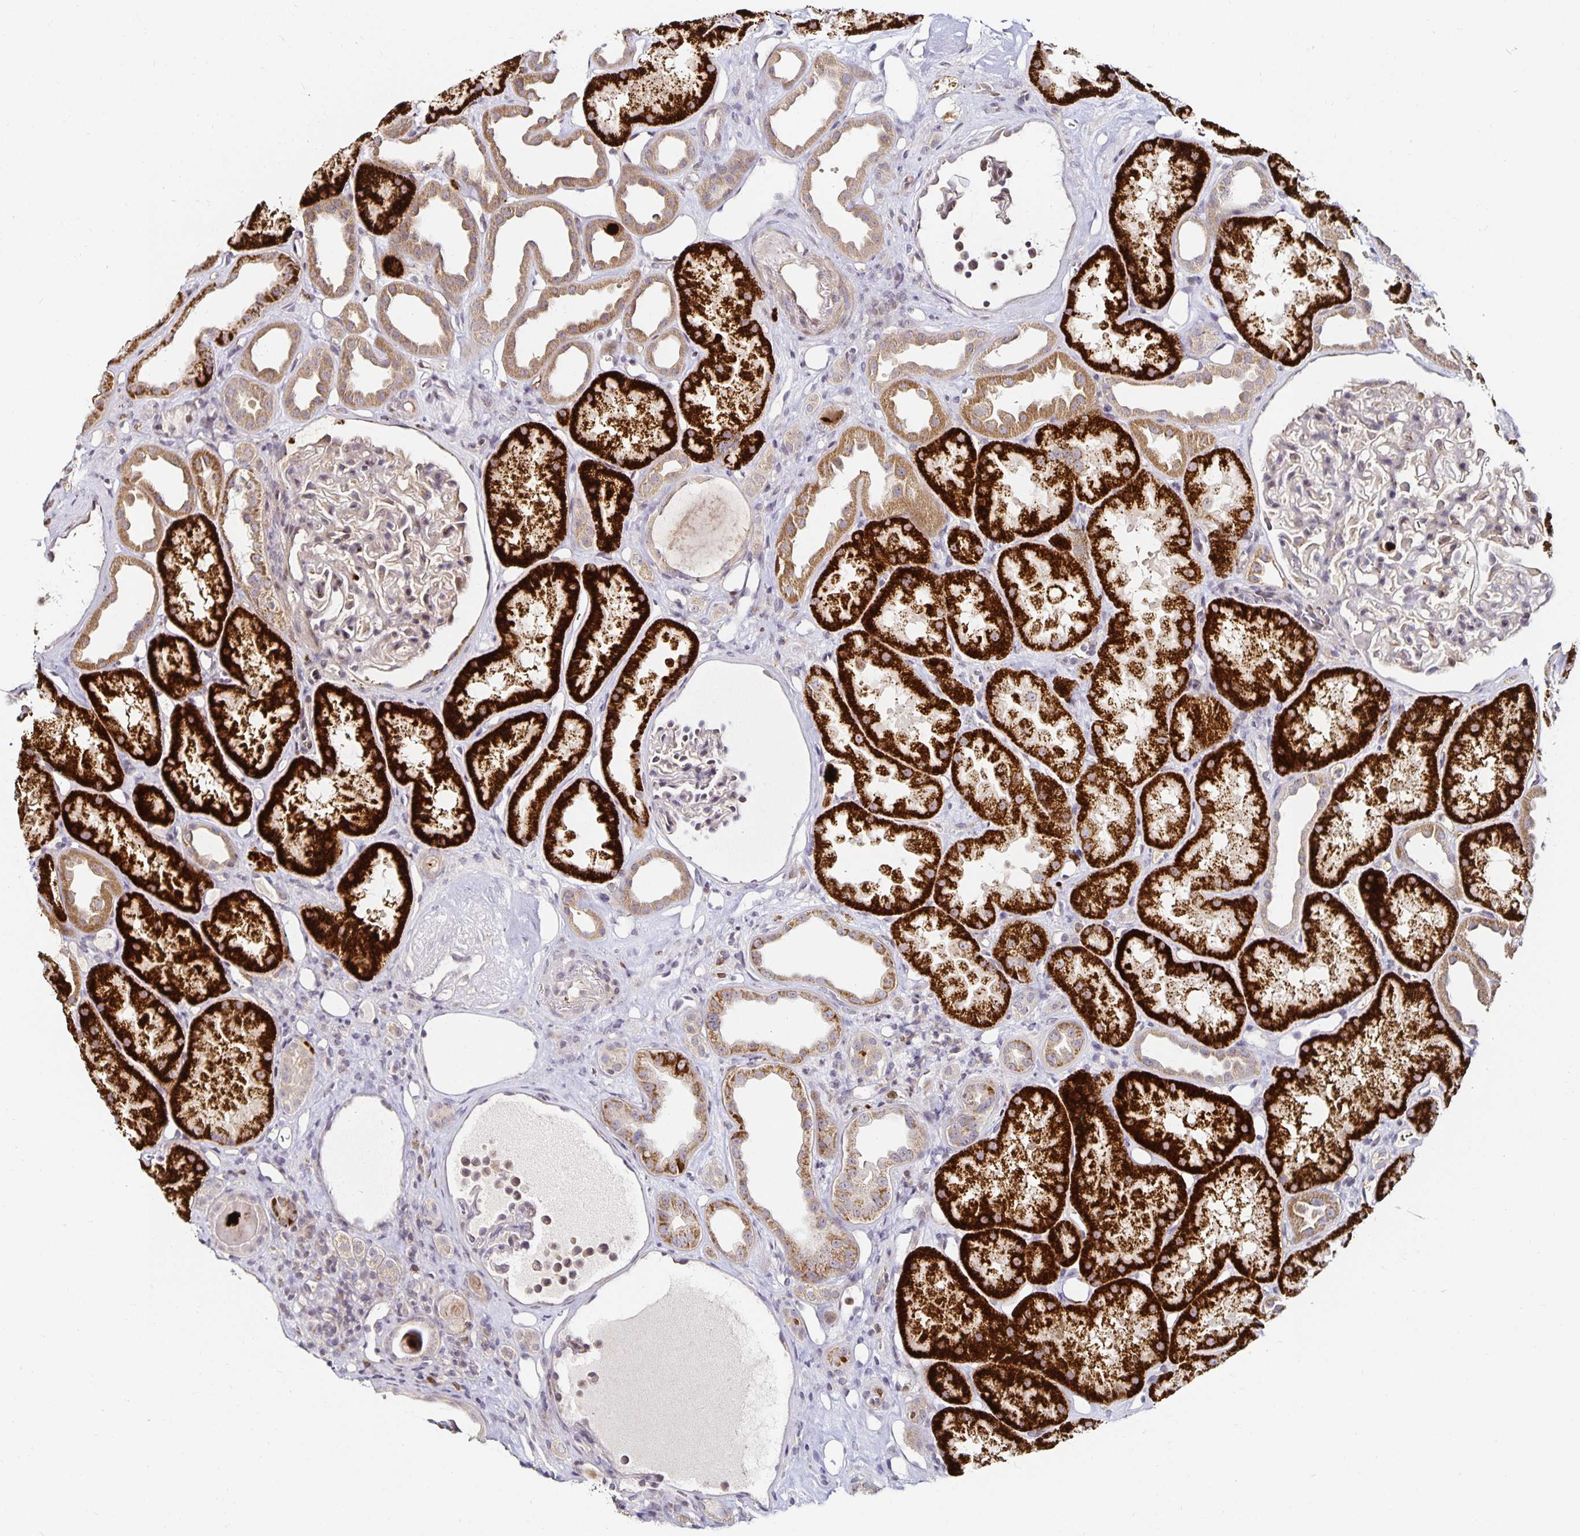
{"staining": {"intensity": "negative", "quantity": "none", "location": "none"}, "tissue": "kidney", "cell_type": "Cells in glomeruli", "image_type": "normal", "snomed": [{"axis": "morphology", "description": "Normal tissue, NOS"}, {"axis": "topography", "description": "Kidney"}], "caption": "Immunohistochemical staining of unremarkable kidney exhibits no significant positivity in cells in glomeruli.", "gene": "ANLN", "patient": {"sex": "male", "age": 61}}